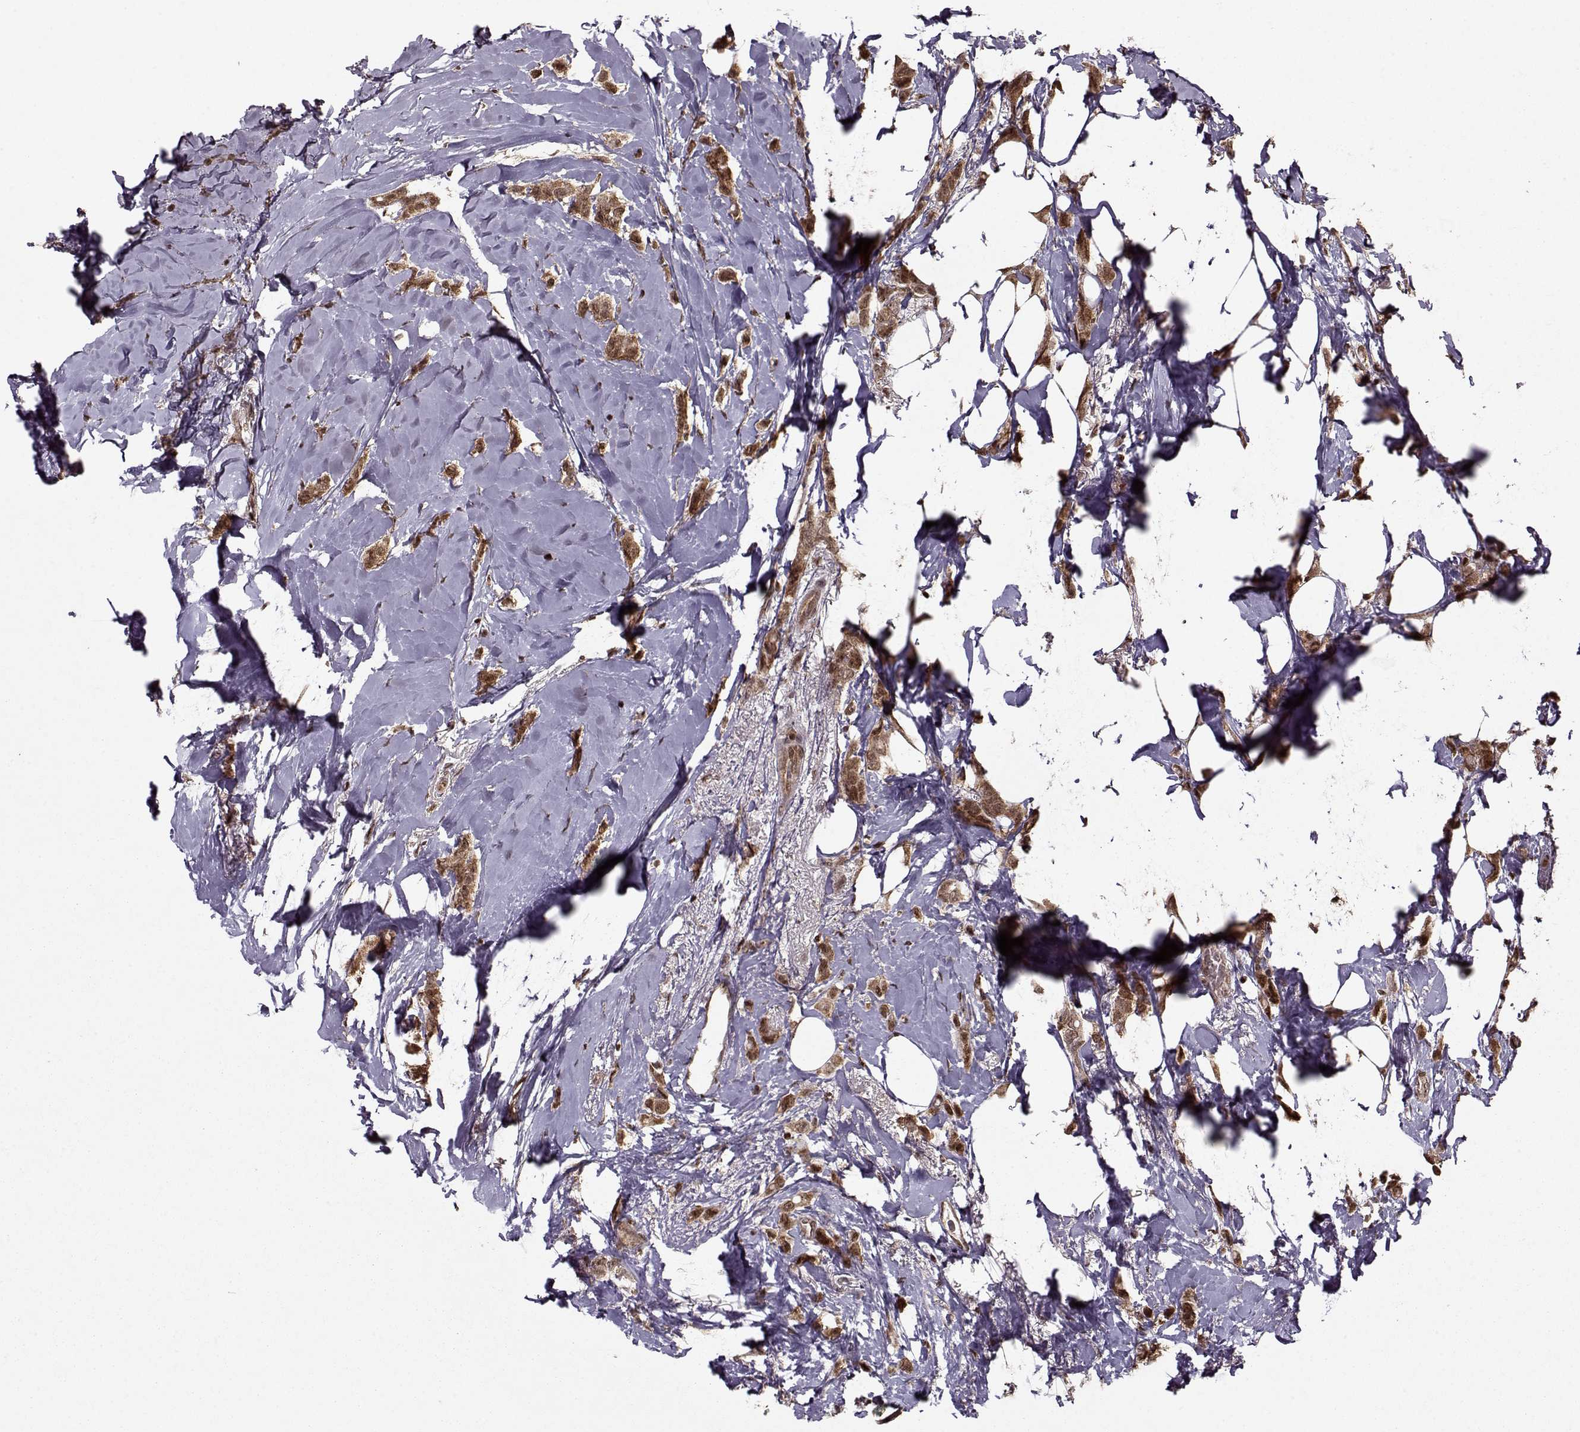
{"staining": {"intensity": "strong", "quantity": ">75%", "location": "cytoplasmic/membranous,nuclear"}, "tissue": "breast cancer", "cell_type": "Tumor cells", "image_type": "cancer", "snomed": [{"axis": "morphology", "description": "Lobular carcinoma"}, {"axis": "topography", "description": "Breast"}], "caption": "Breast cancer stained for a protein reveals strong cytoplasmic/membranous and nuclear positivity in tumor cells.", "gene": "PSMA7", "patient": {"sex": "female", "age": 66}}